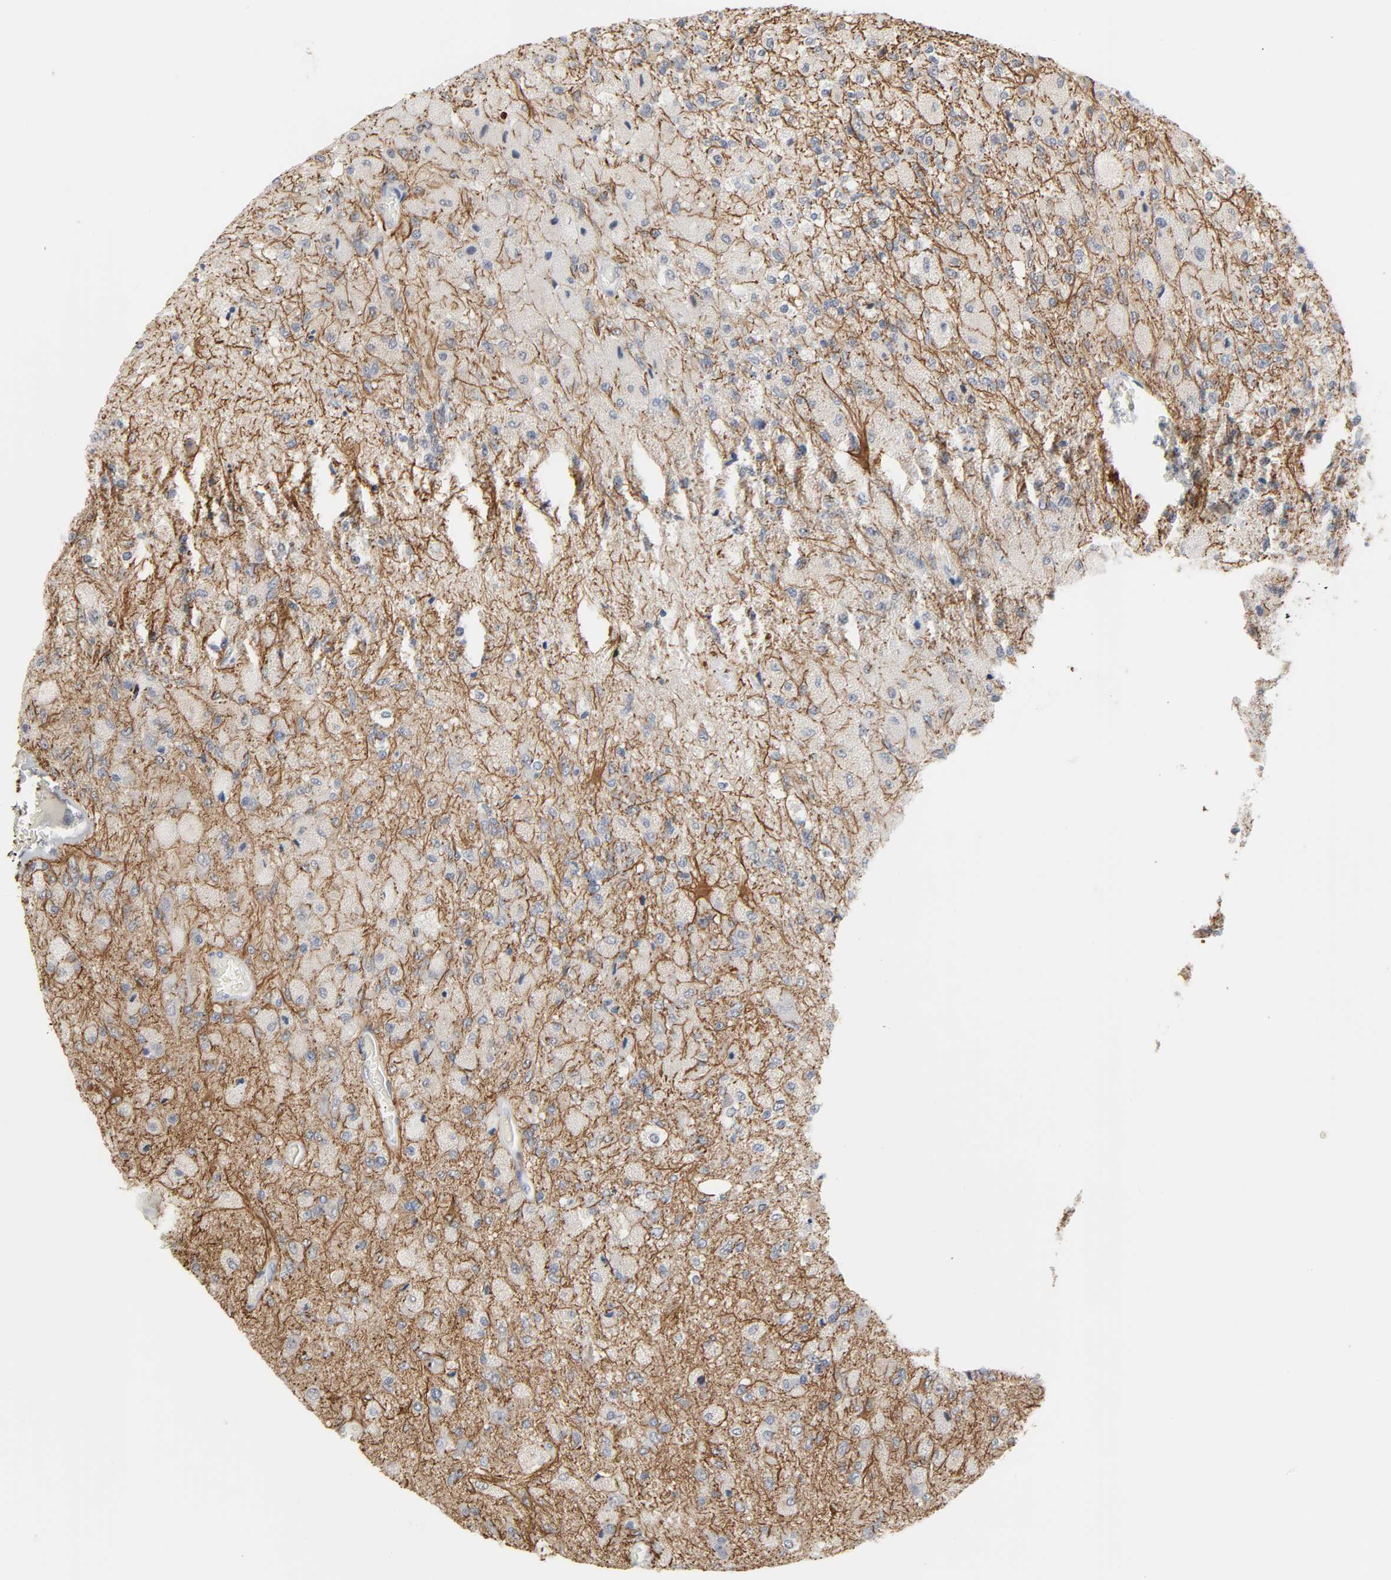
{"staining": {"intensity": "negative", "quantity": "none", "location": "none"}, "tissue": "glioma", "cell_type": "Tumor cells", "image_type": "cancer", "snomed": [{"axis": "morphology", "description": "Normal tissue, NOS"}, {"axis": "morphology", "description": "Glioma, malignant, High grade"}, {"axis": "topography", "description": "Cerebral cortex"}], "caption": "Glioma was stained to show a protein in brown. There is no significant expression in tumor cells. Nuclei are stained in blue.", "gene": "ACSS2", "patient": {"sex": "male", "age": 77}}